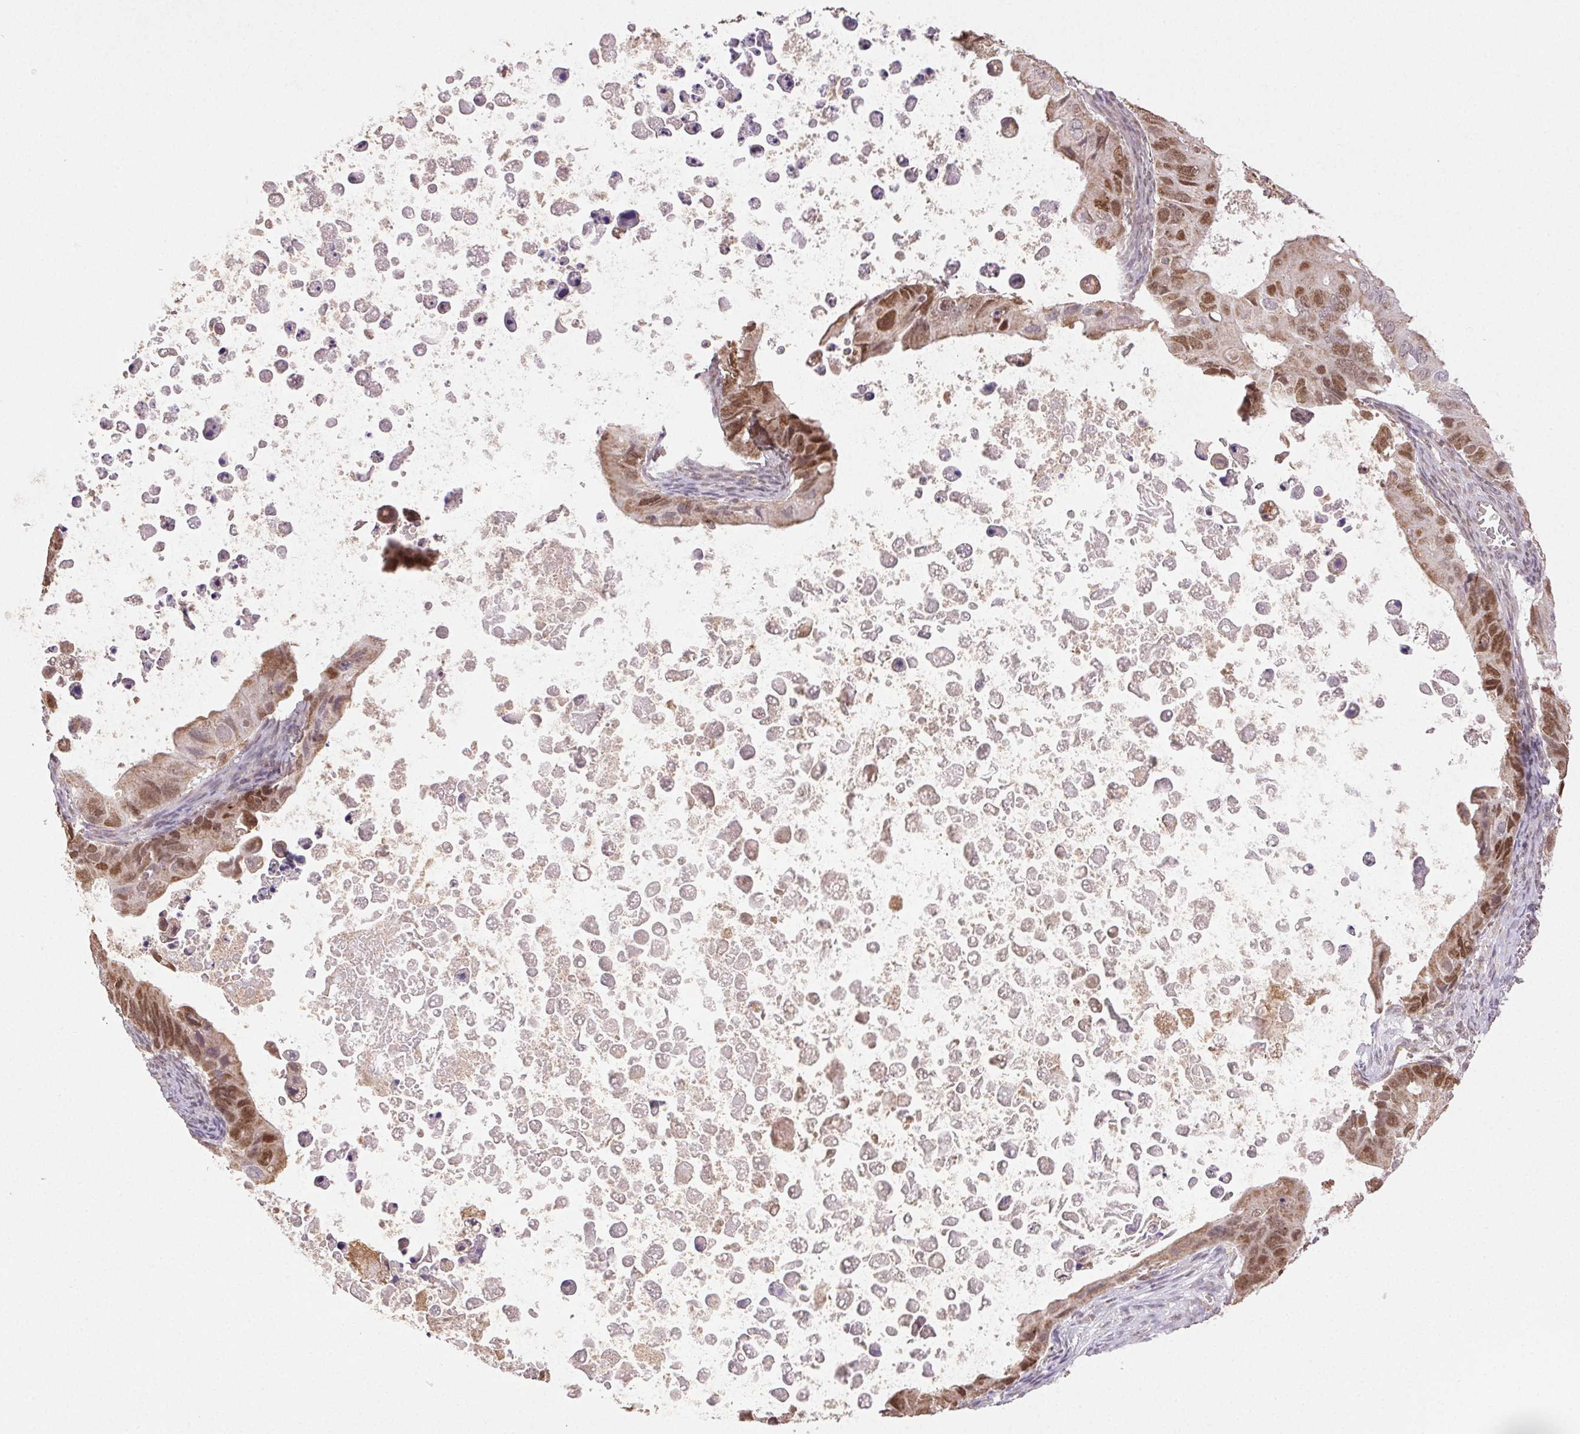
{"staining": {"intensity": "moderate", "quantity": ">75%", "location": "nuclear"}, "tissue": "ovarian cancer", "cell_type": "Tumor cells", "image_type": "cancer", "snomed": [{"axis": "morphology", "description": "Cystadenocarcinoma, mucinous, NOS"}, {"axis": "topography", "description": "Ovary"}], "caption": "Immunohistochemistry (IHC) photomicrograph of neoplastic tissue: ovarian cancer stained using immunohistochemistry exhibits medium levels of moderate protein expression localized specifically in the nuclear of tumor cells, appearing as a nuclear brown color.", "gene": "PIWIL4", "patient": {"sex": "female", "age": 64}}